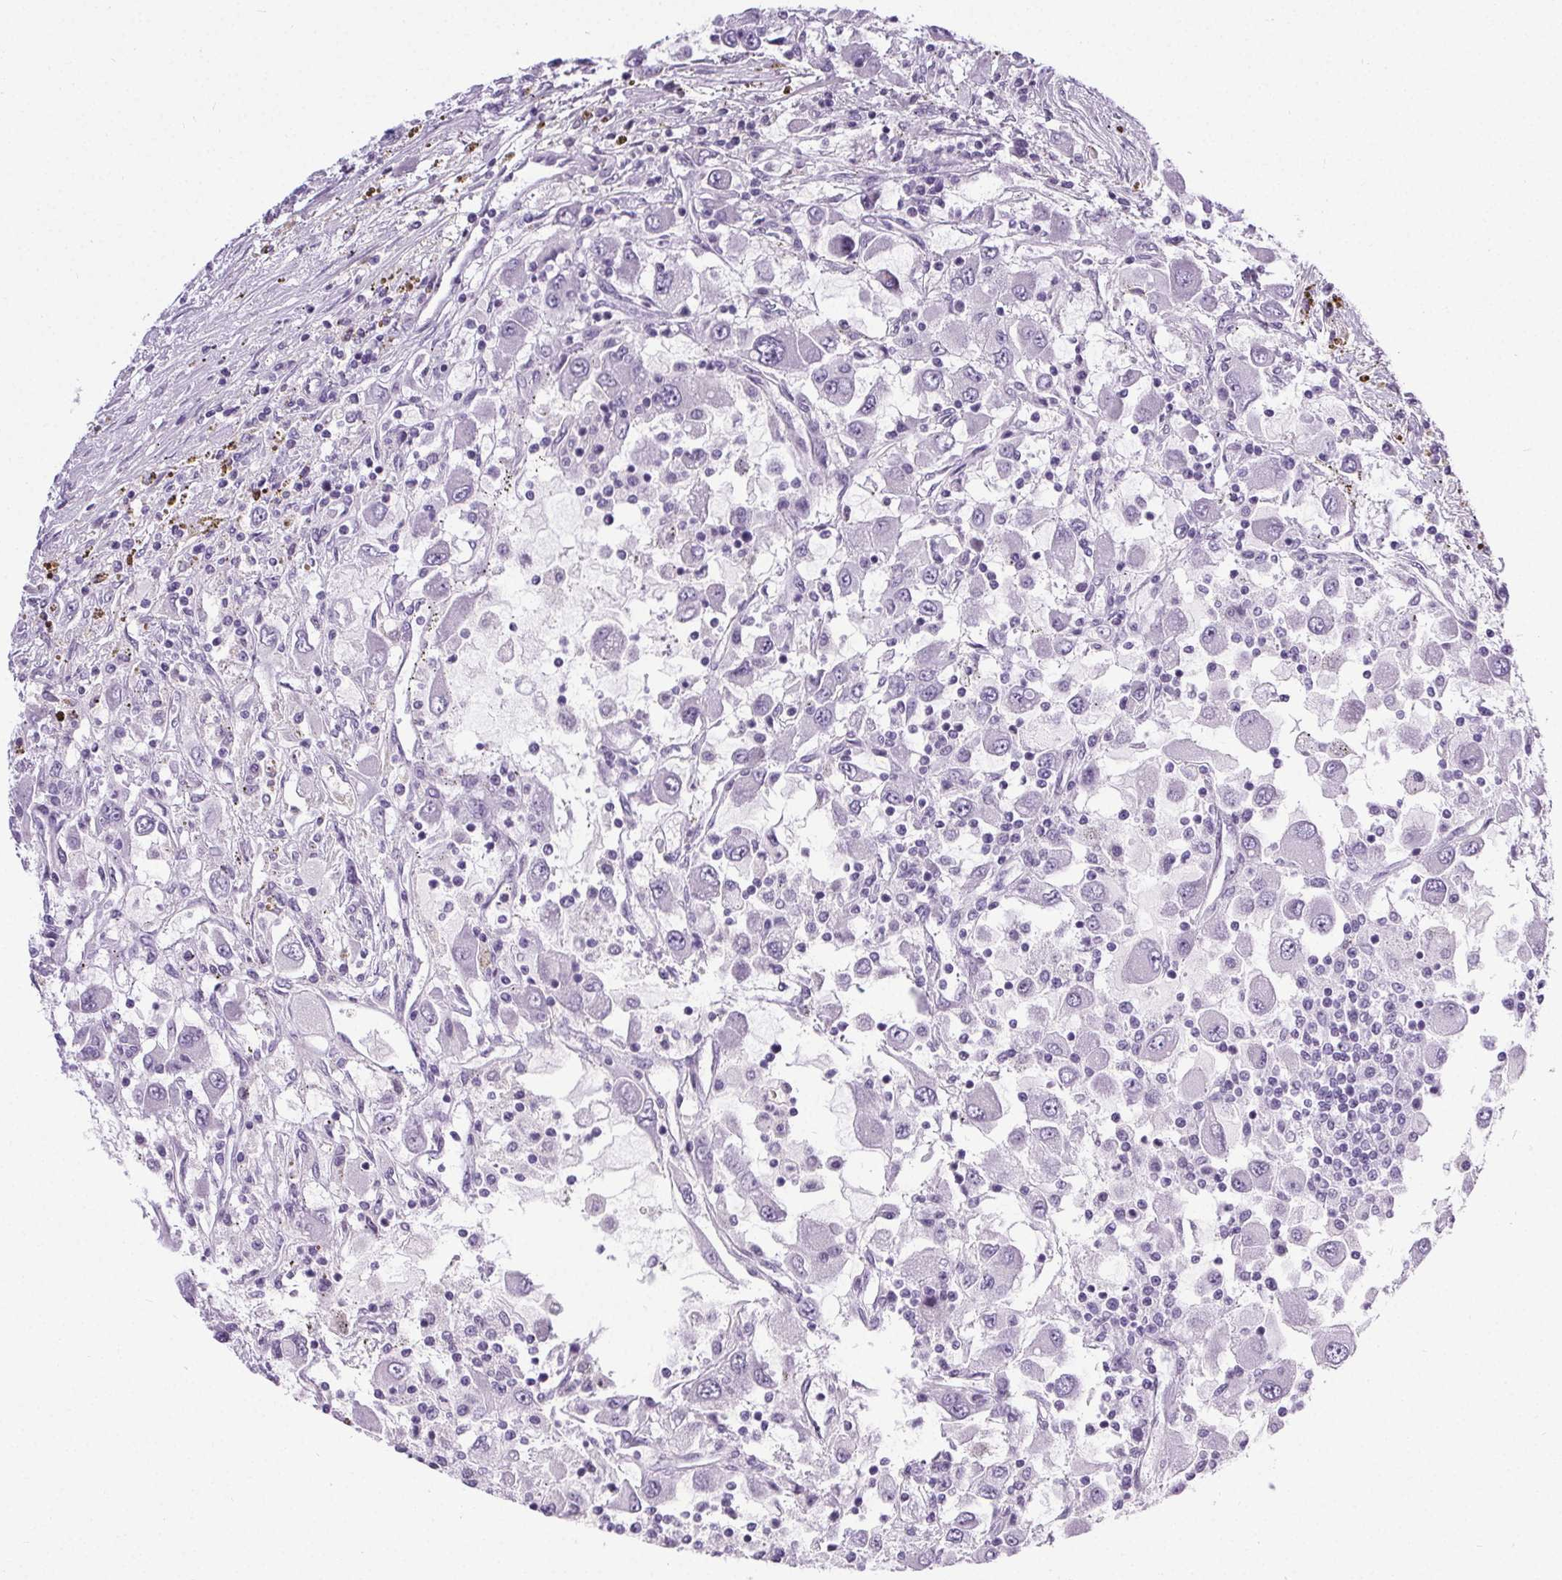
{"staining": {"intensity": "negative", "quantity": "none", "location": "none"}, "tissue": "renal cancer", "cell_type": "Tumor cells", "image_type": "cancer", "snomed": [{"axis": "morphology", "description": "Adenocarcinoma, NOS"}, {"axis": "topography", "description": "Kidney"}], "caption": "Protein analysis of renal cancer (adenocarcinoma) demonstrates no significant positivity in tumor cells.", "gene": "ELAVL2", "patient": {"sex": "female", "age": 67}}